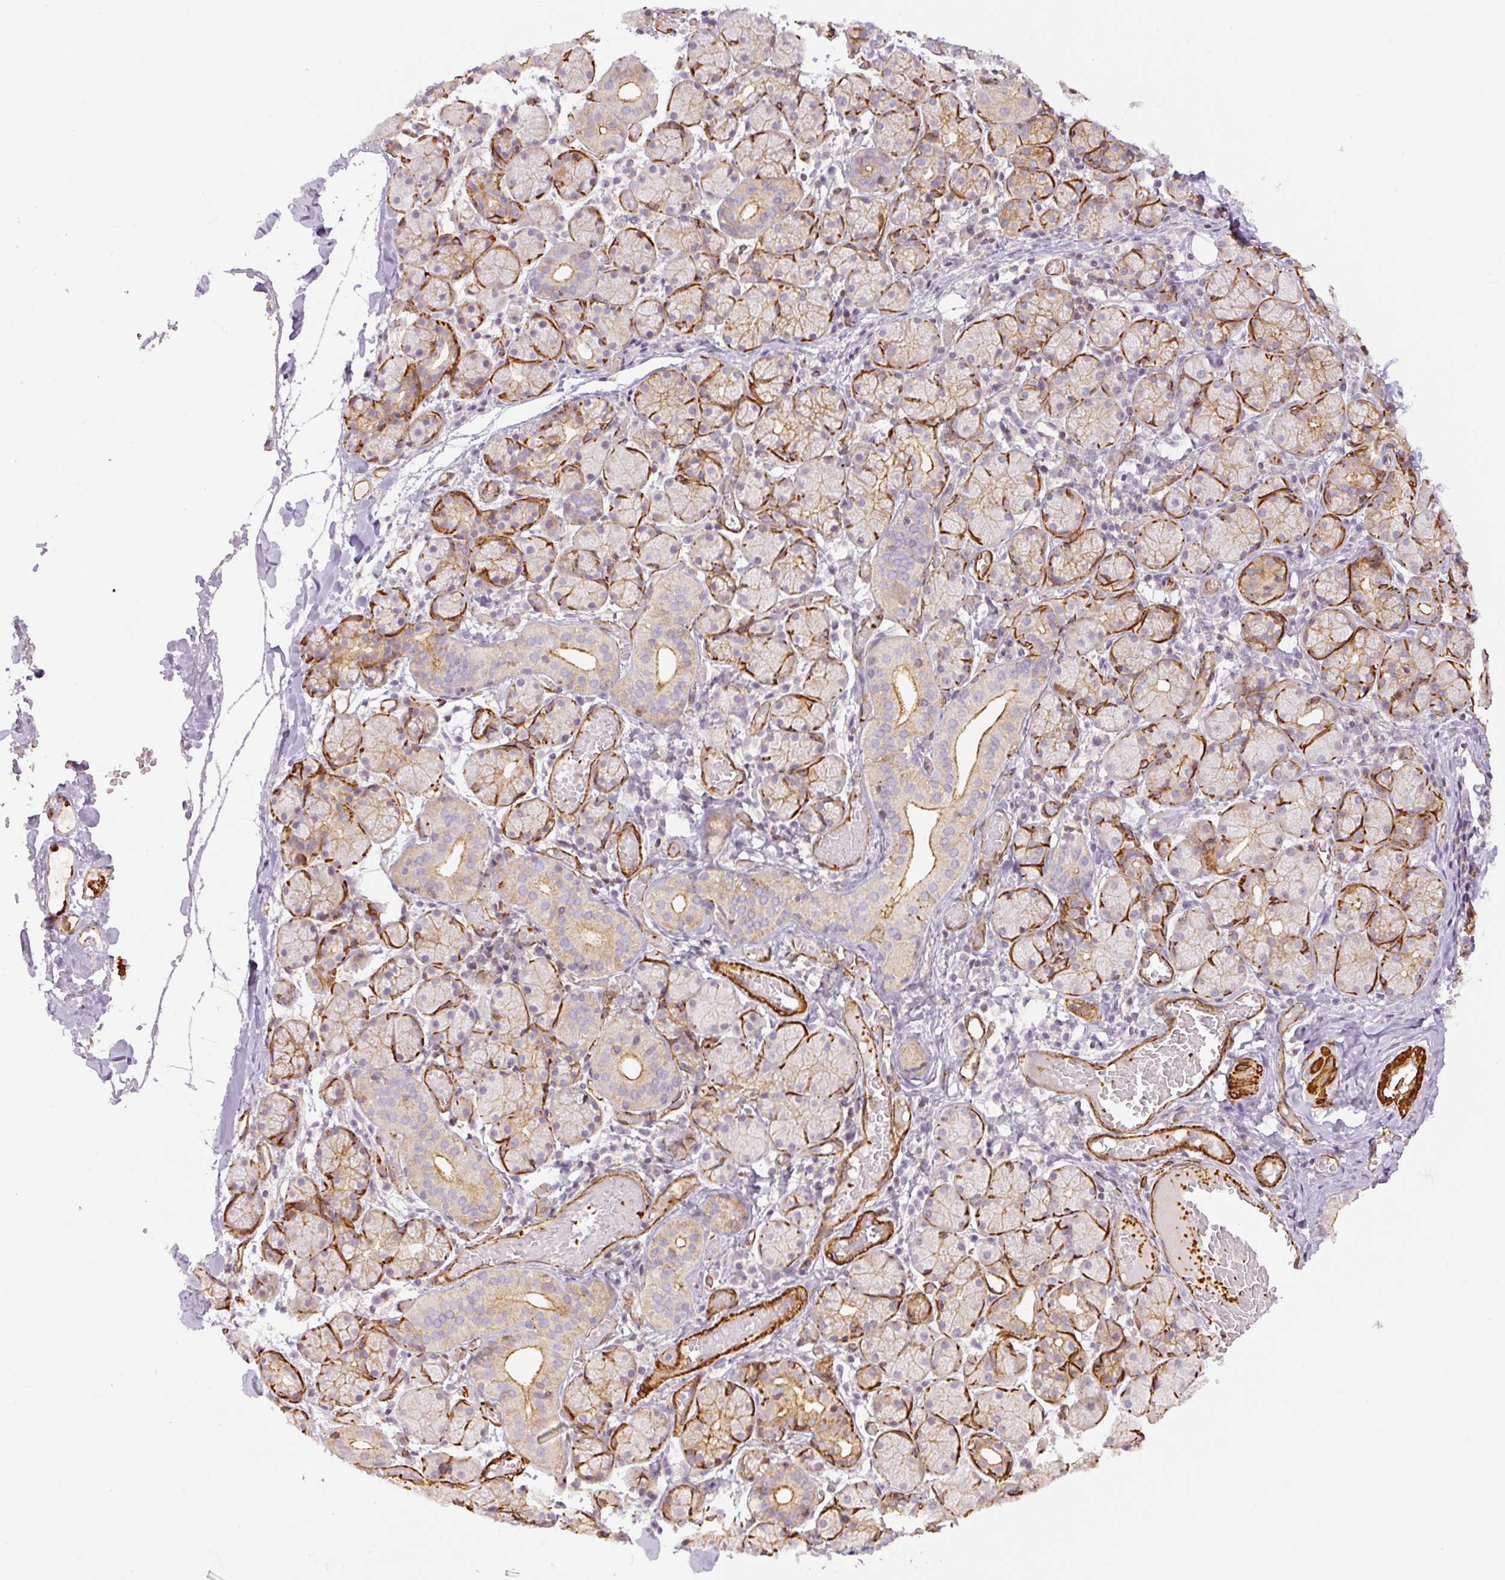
{"staining": {"intensity": "moderate", "quantity": "25%-75%", "location": "cytoplasmic/membranous"}, "tissue": "salivary gland", "cell_type": "Glandular cells", "image_type": "normal", "snomed": [{"axis": "morphology", "description": "Normal tissue, NOS"}, {"axis": "topography", "description": "Salivary gland"}], "caption": "Immunohistochemical staining of normal salivary gland displays moderate cytoplasmic/membranous protein expression in approximately 25%-75% of glandular cells.", "gene": "MYL12A", "patient": {"sex": "female", "age": 24}}